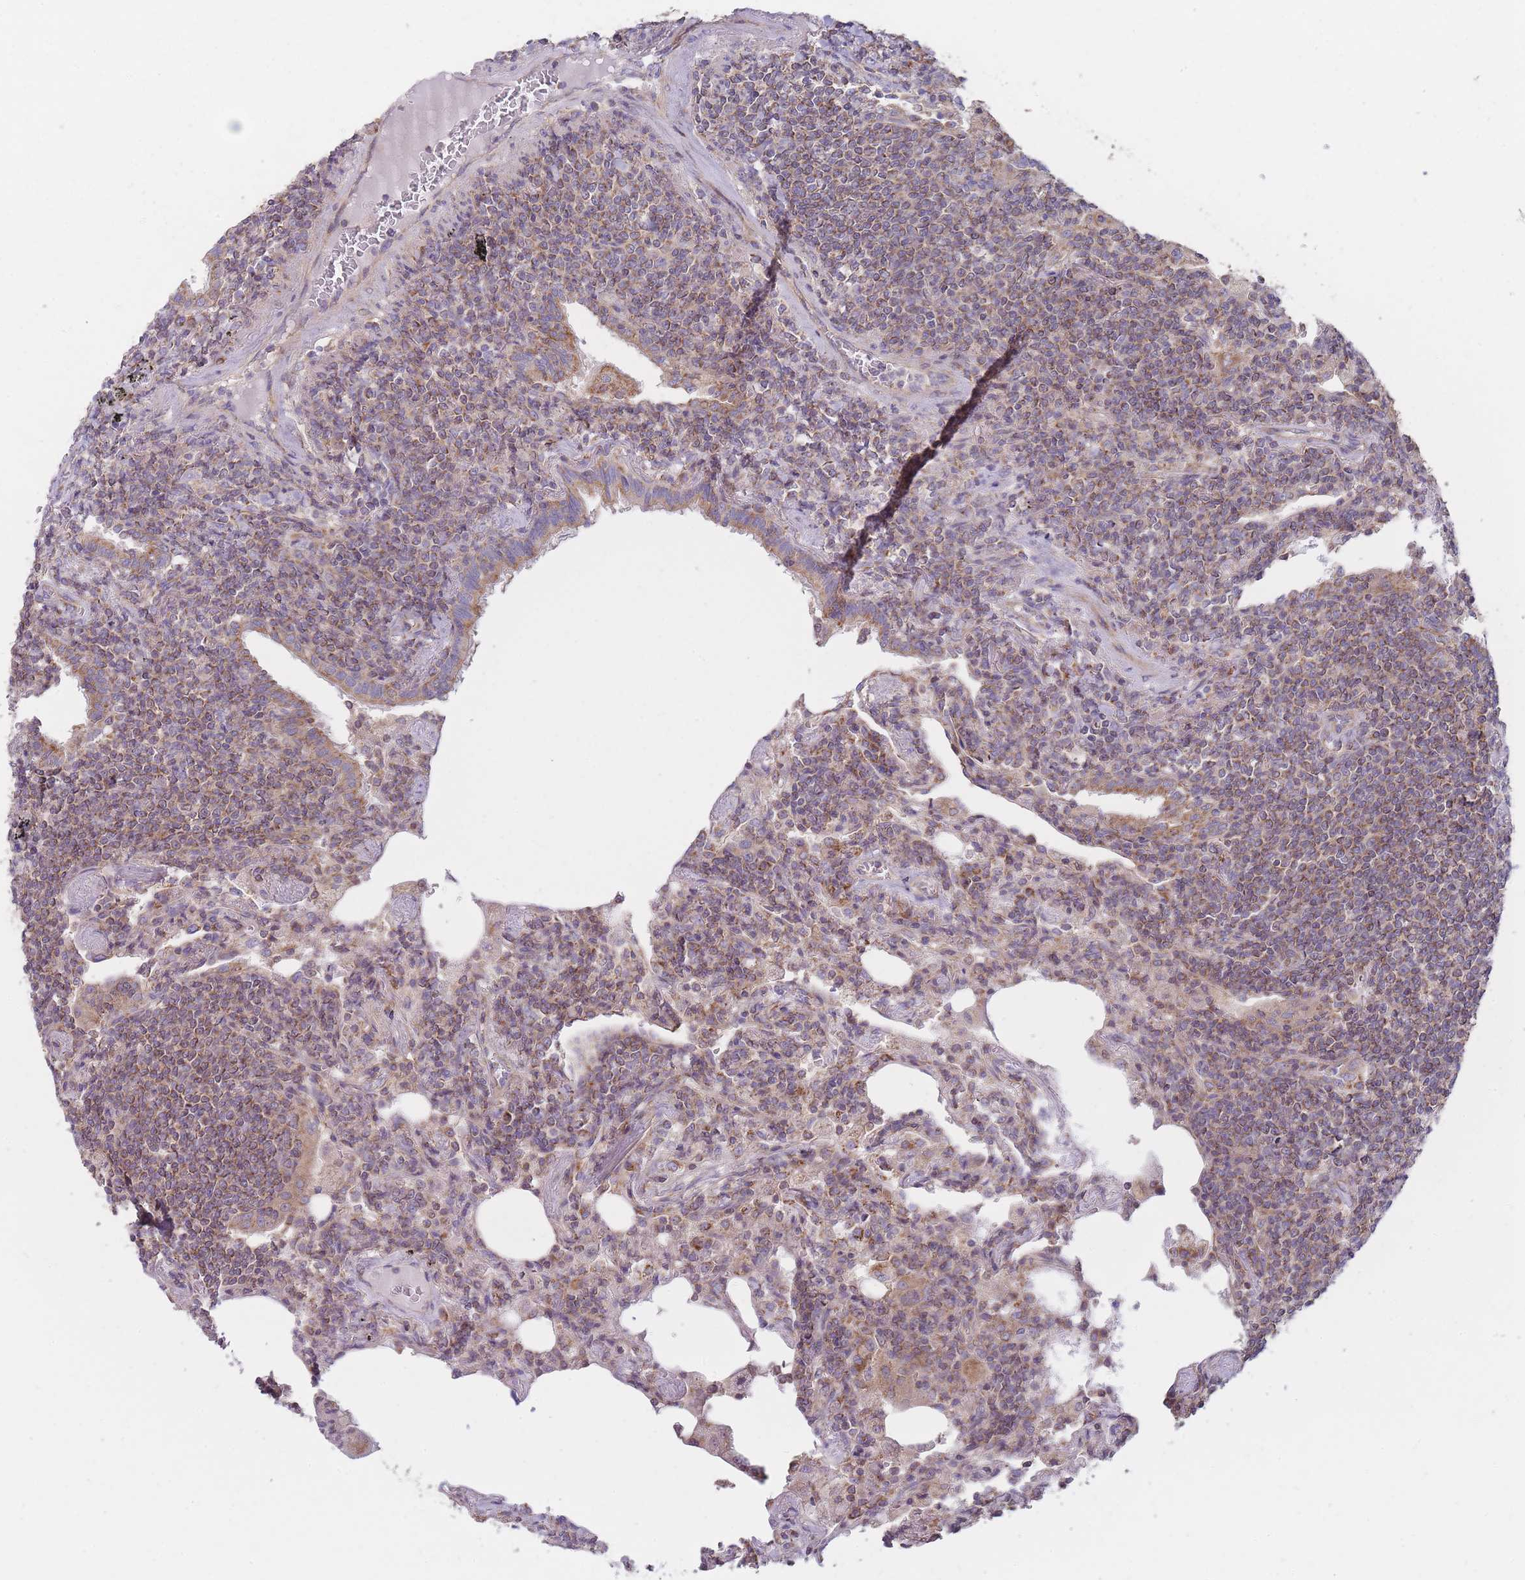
{"staining": {"intensity": "moderate", "quantity": "25%-75%", "location": "cytoplasmic/membranous"}, "tissue": "lymphoma", "cell_type": "Tumor cells", "image_type": "cancer", "snomed": [{"axis": "morphology", "description": "Malignant lymphoma, non-Hodgkin's type, Low grade"}, {"axis": "topography", "description": "Lung"}], "caption": "Protein expression by immunohistochemistry (IHC) displays moderate cytoplasmic/membranous positivity in approximately 25%-75% of tumor cells in lymphoma. The protein of interest is shown in brown color, while the nuclei are stained blue.", "gene": "NDUFA9", "patient": {"sex": "female", "age": 71}}